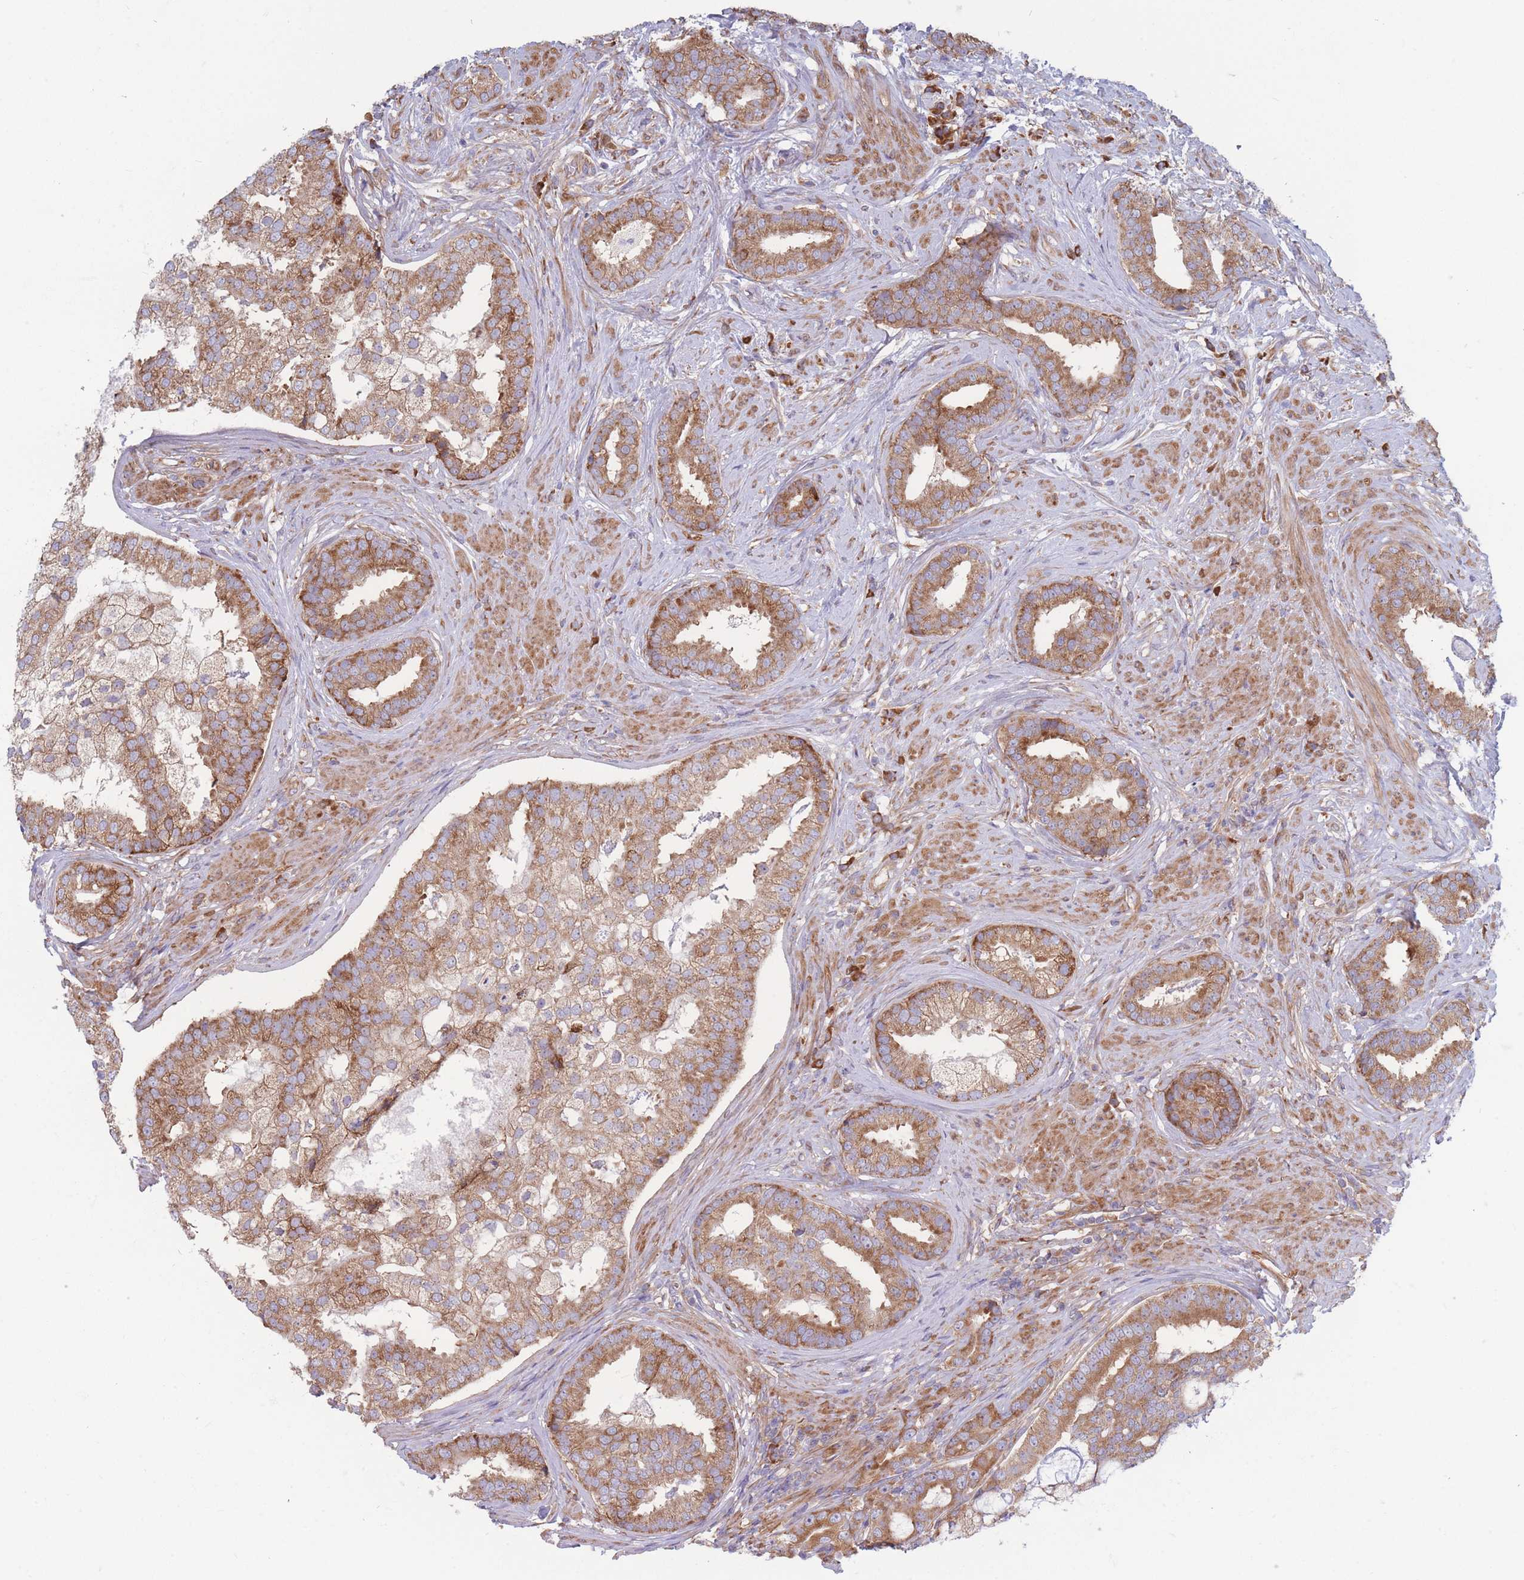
{"staining": {"intensity": "moderate", "quantity": ">75%", "location": "cytoplasmic/membranous"}, "tissue": "prostate cancer", "cell_type": "Tumor cells", "image_type": "cancer", "snomed": [{"axis": "morphology", "description": "Adenocarcinoma, High grade"}, {"axis": "topography", "description": "Prostate"}], "caption": "Immunohistochemistry (IHC) of adenocarcinoma (high-grade) (prostate) displays medium levels of moderate cytoplasmic/membranous expression in approximately >75% of tumor cells.", "gene": "RPL8", "patient": {"sex": "male", "age": 55}}